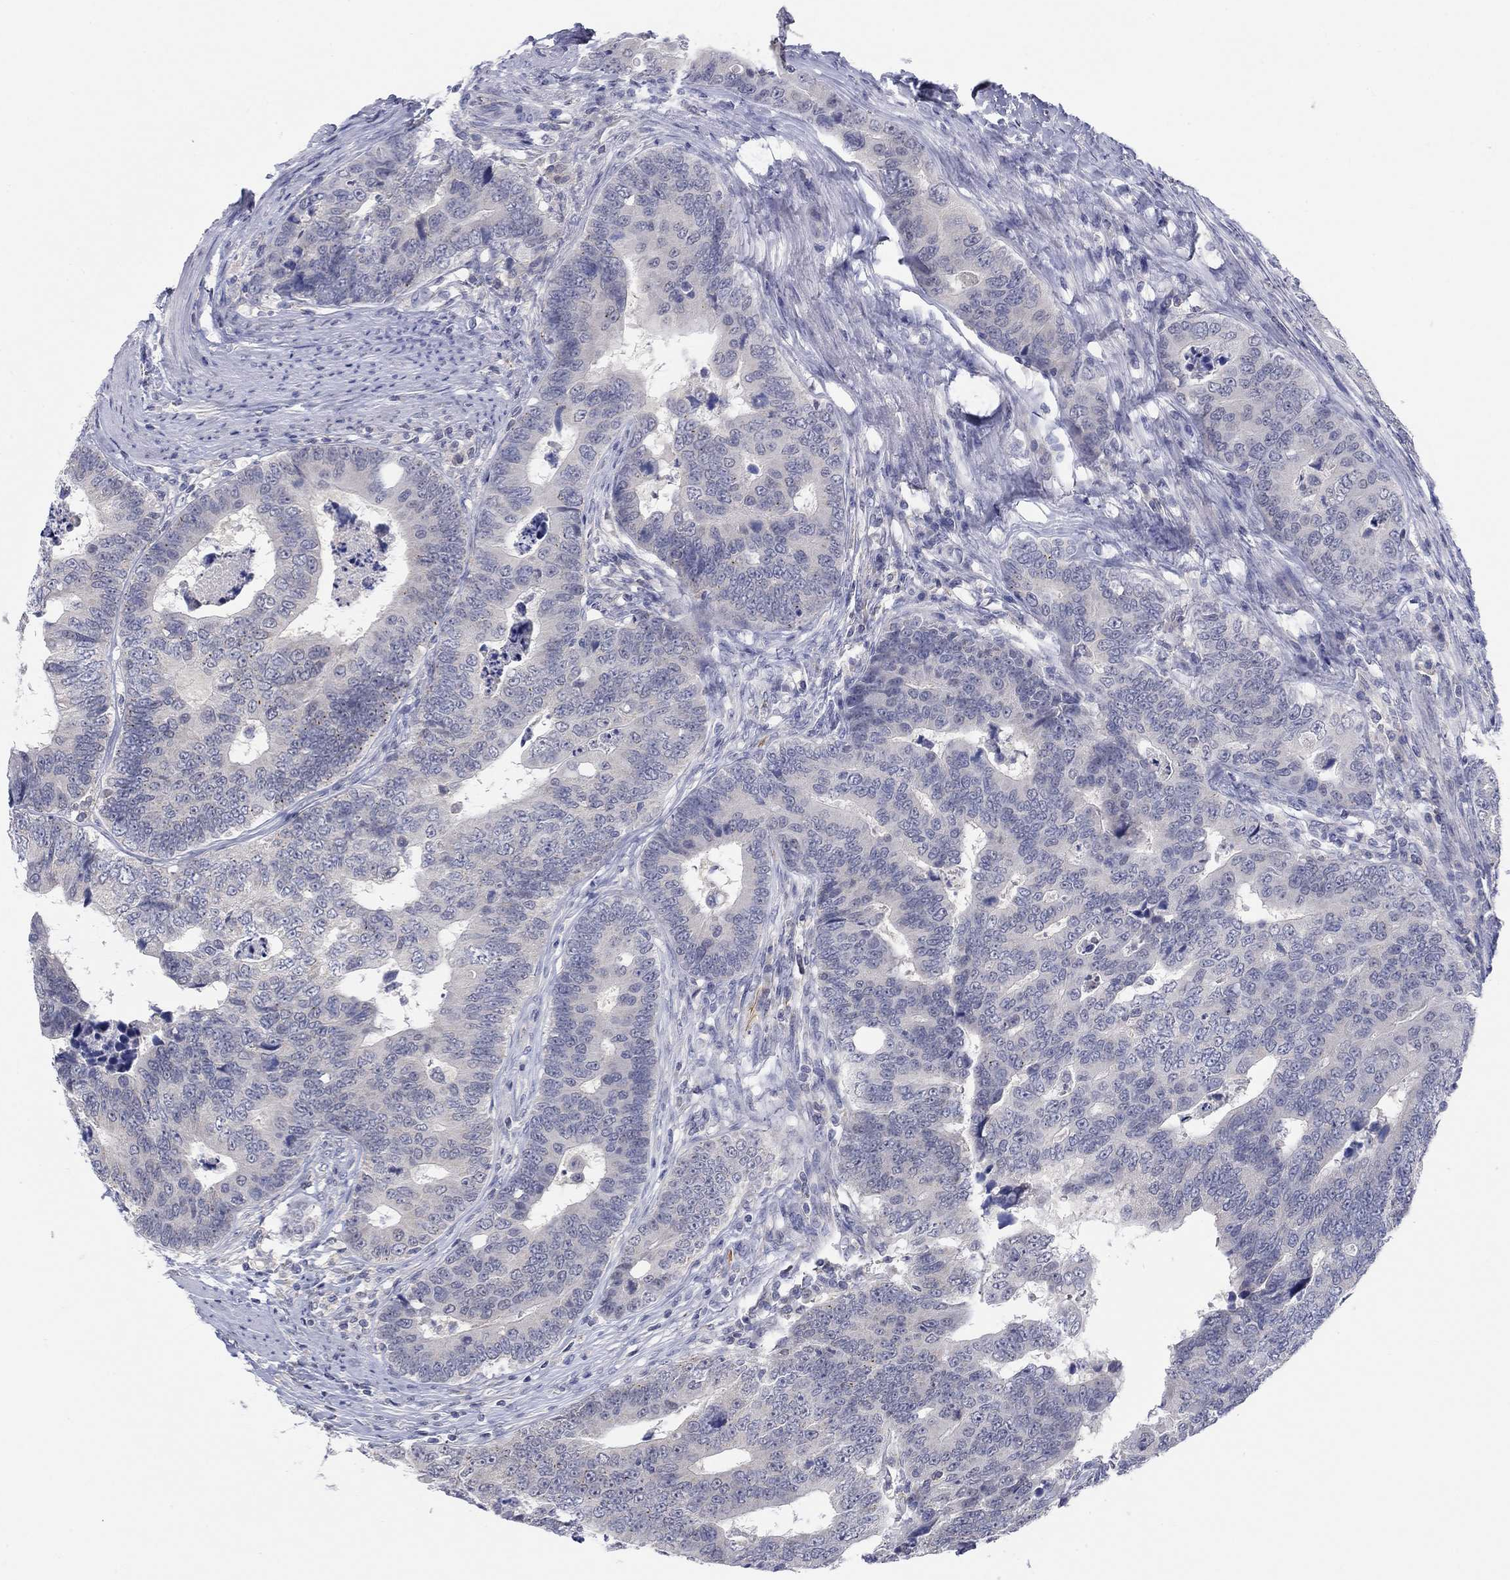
{"staining": {"intensity": "negative", "quantity": "none", "location": "none"}, "tissue": "colorectal cancer", "cell_type": "Tumor cells", "image_type": "cancer", "snomed": [{"axis": "morphology", "description": "Adenocarcinoma, NOS"}, {"axis": "topography", "description": "Colon"}], "caption": "IHC photomicrograph of neoplastic tissue: colorectal adenocarcinoma stained with DAB (3,3'-diaminobenzidine) demonstrates no significant protein positivity in tumor cells.", "gene": "FER1L6", "patient": {"sex": "female", "age": 72}}